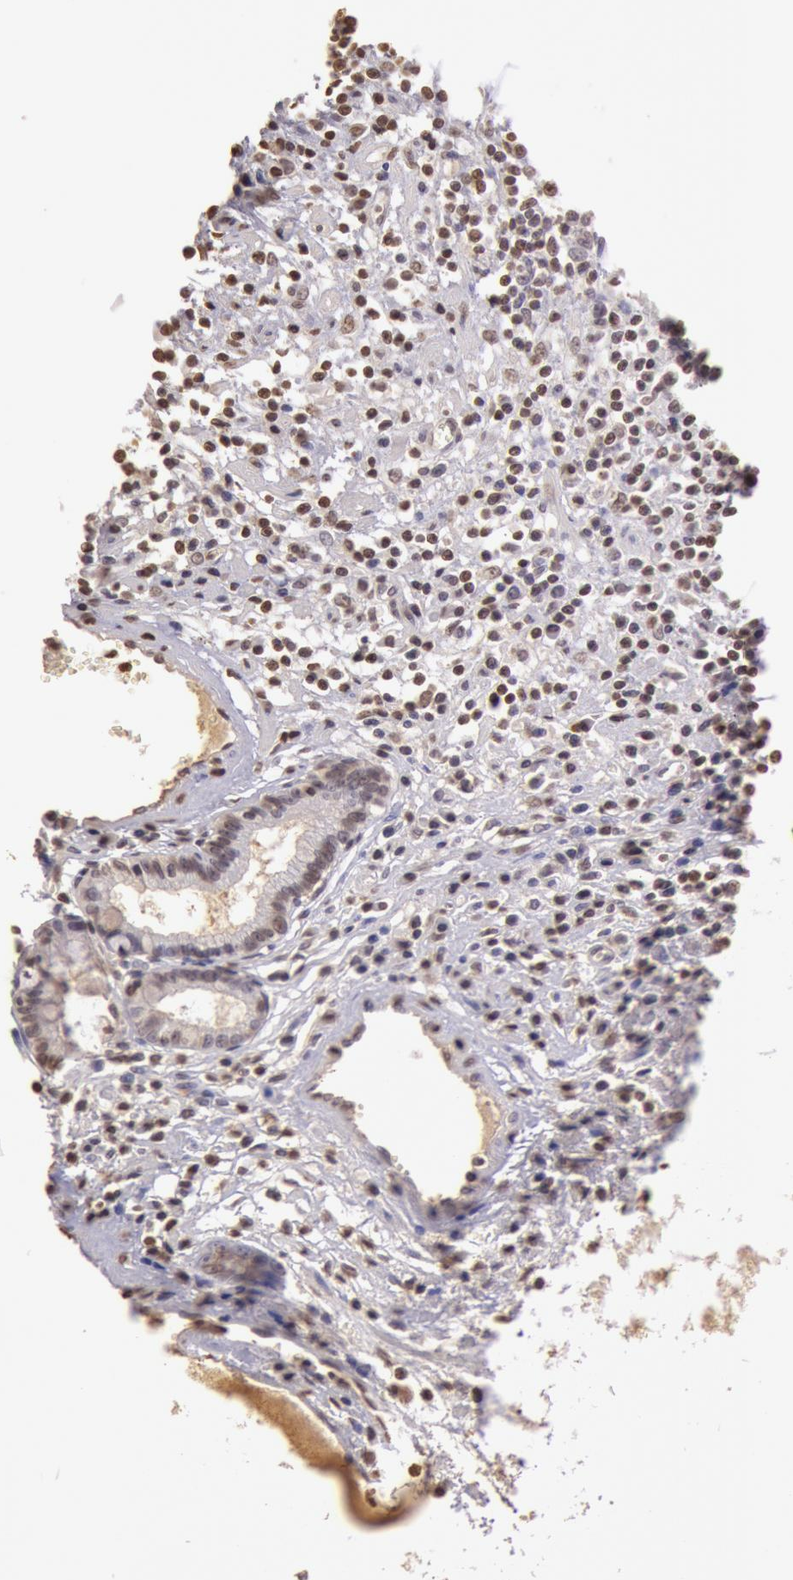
{"staining": {"intensity": "moderate", "quantity": ">75%", "location": "nuclear"}, "tissue": "carcinoid", "cell_type": "Tumor cells", "image_type": "cancer", "snomed": [{"axis": "morphology", "description": "Carcinoid, malignant, NOS"}, {"axis": "topography", "description": "Stomach"}], "caption": "A brown stain highlights moderate nuclear staining of a protein in human malignant carcinoid tumor cells.", "gene": "SOD1", "patient": {"sex": "female", "age": 76}}